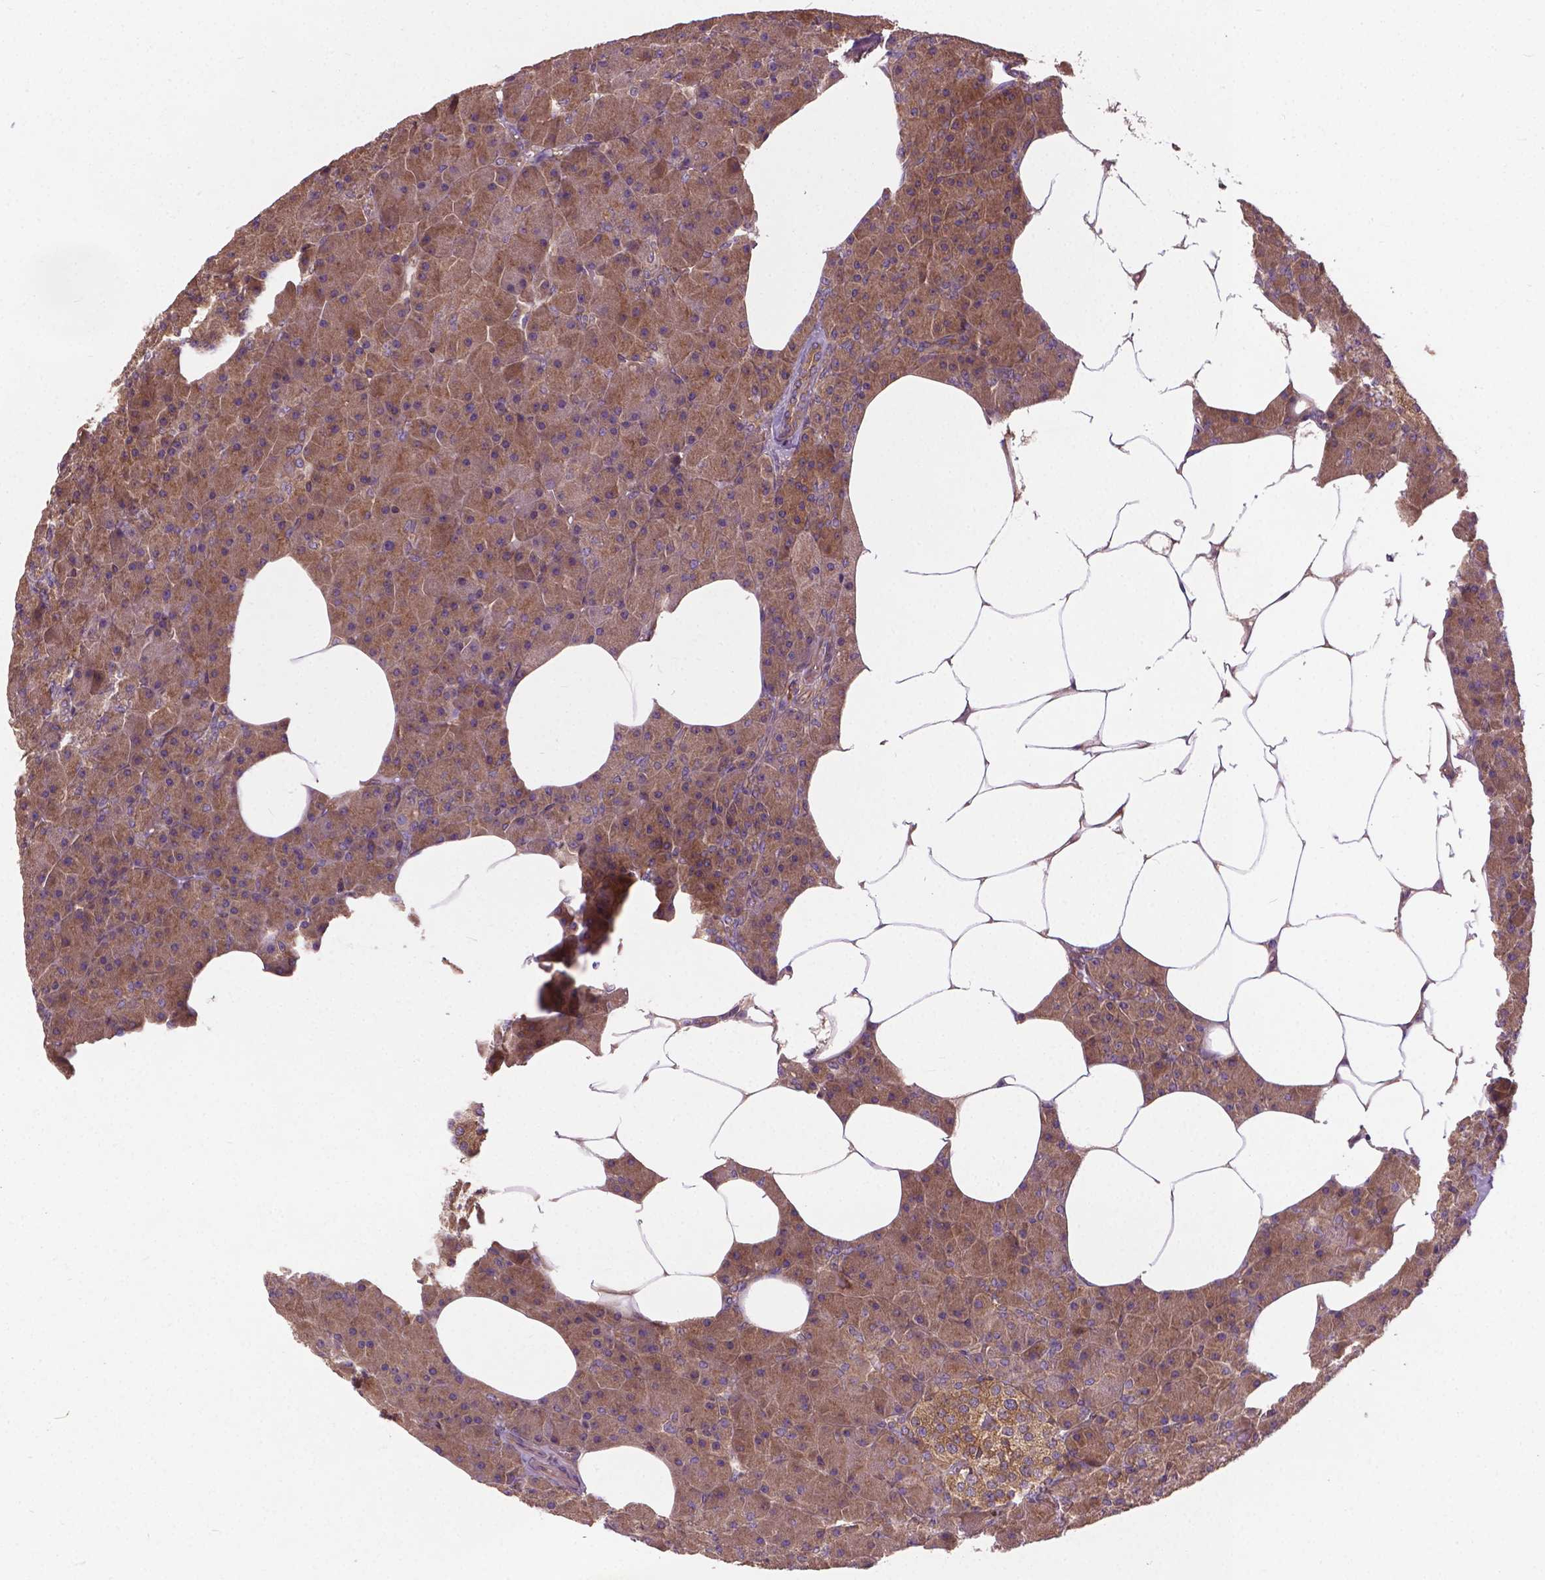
{"staining": {"intensity": "moderate", "quantity": ">75%", "location": "cytoplasmic/membranous"}, "tissue": "pancreas", "cell_type": "Exocrine glandular cells", "image_type": "normal", "snomed": [{"axis": "morphology", "description": "Normal tissue, NOS"}, {"axis": "topography", "description": "Pancreas"}], "caption": "Moderate cytoplasmic/membranous expression for a protein is identified in about >75% of exocrine glandular cells of normal pancreas using immunohistochemistry.", "gene": "MZT1", "patient": {"sex": "female", "age": 45}}